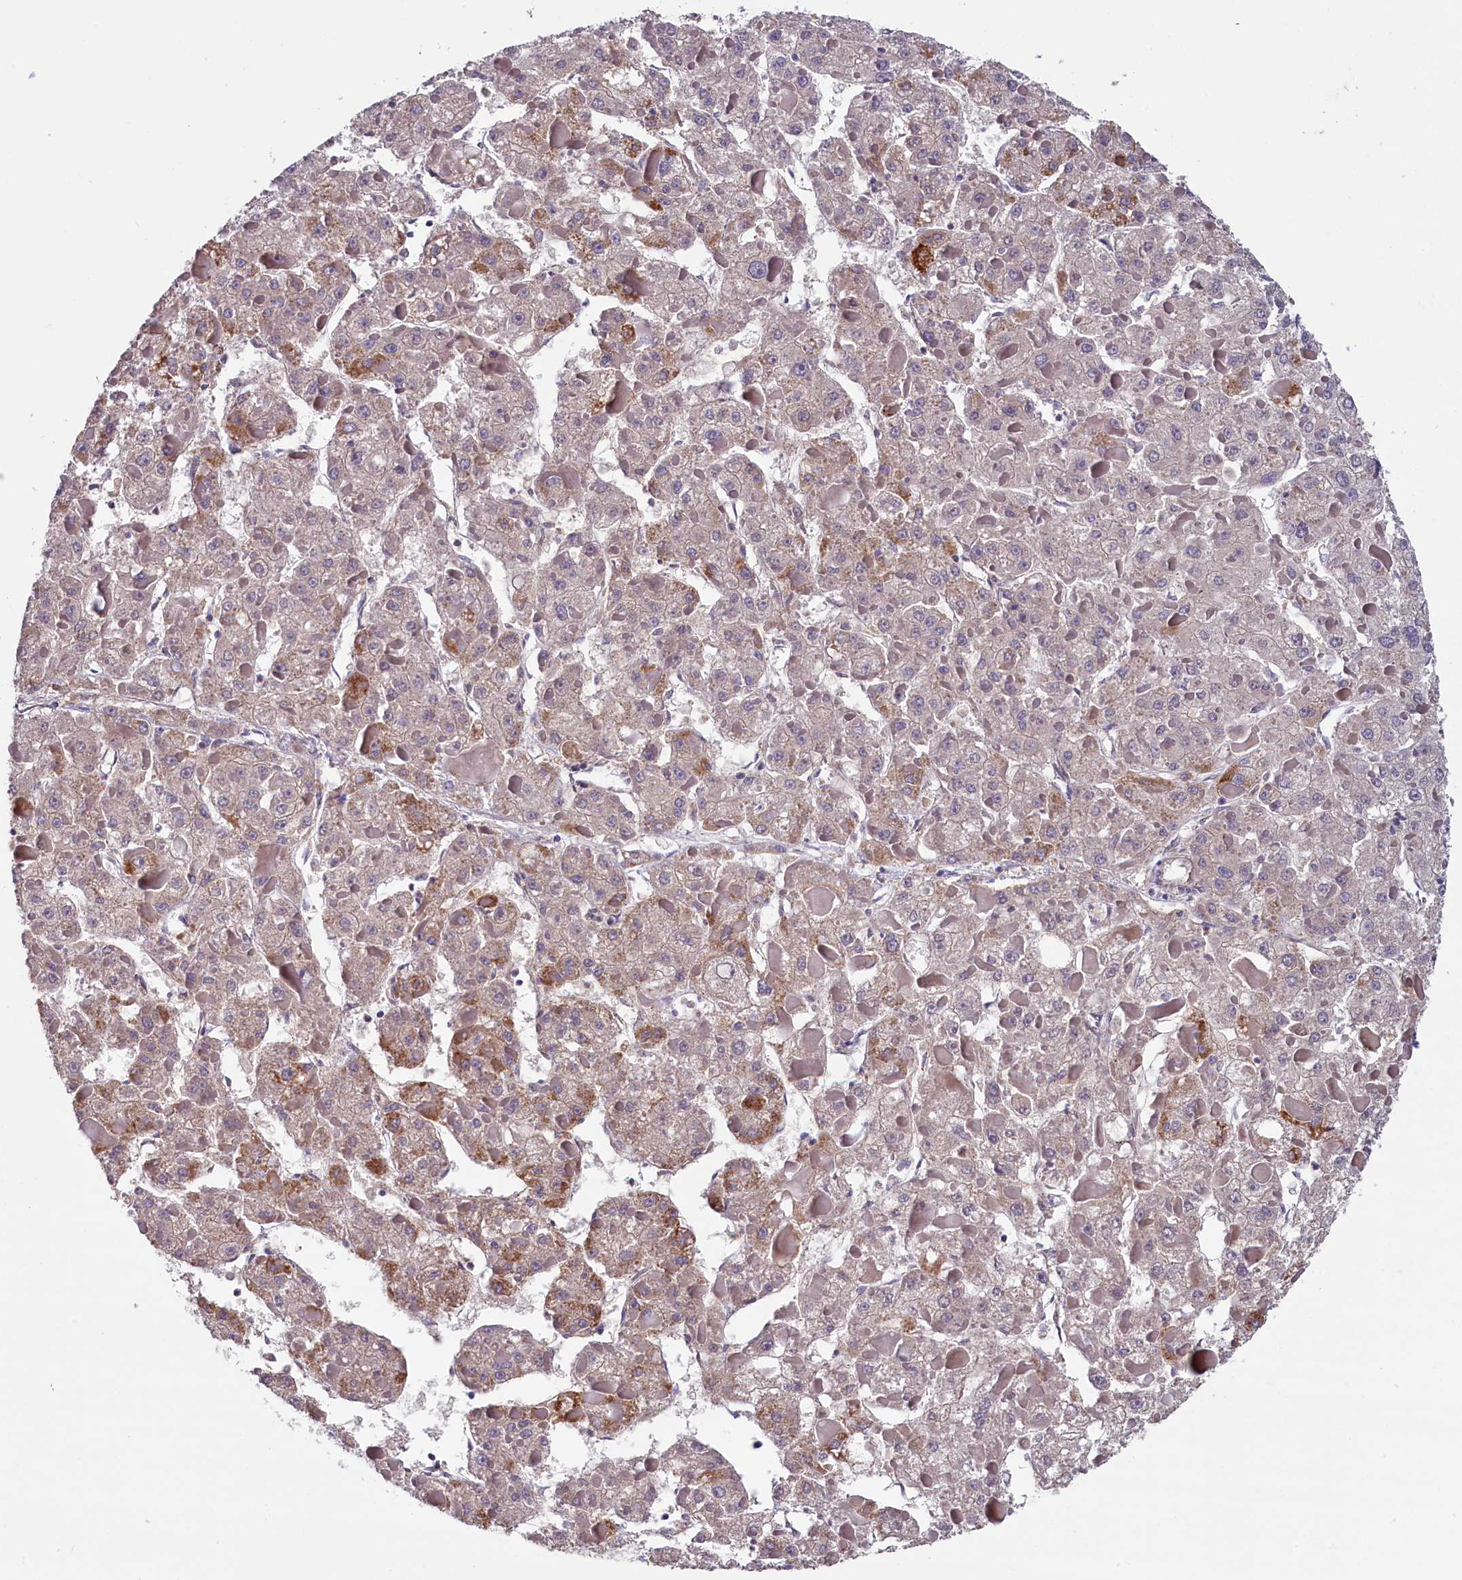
{"staining": {"intensity": "moderate", "quantity": "<25%", "location": "cytoplasmic/membranous"}, "tissue": "liver cancer", "cell_type": "Tumor cells", "image_type": "cancer", "snomed": [{"axis": "morphology", "description": "Carcinoma, Hepatocellular, NOS"}, {"axis": "topography", "description": "Liver"}], "caption": "The histopathology image demonstrates immunohistochemical staining of liver hepatocellular carcinoma. There is moderate cytoplasmic/membranous positivity is appreciated in about <25% of tumor cells.", "gene": "SLC39A6", "patient": {"sex": "female", "age": 73}}